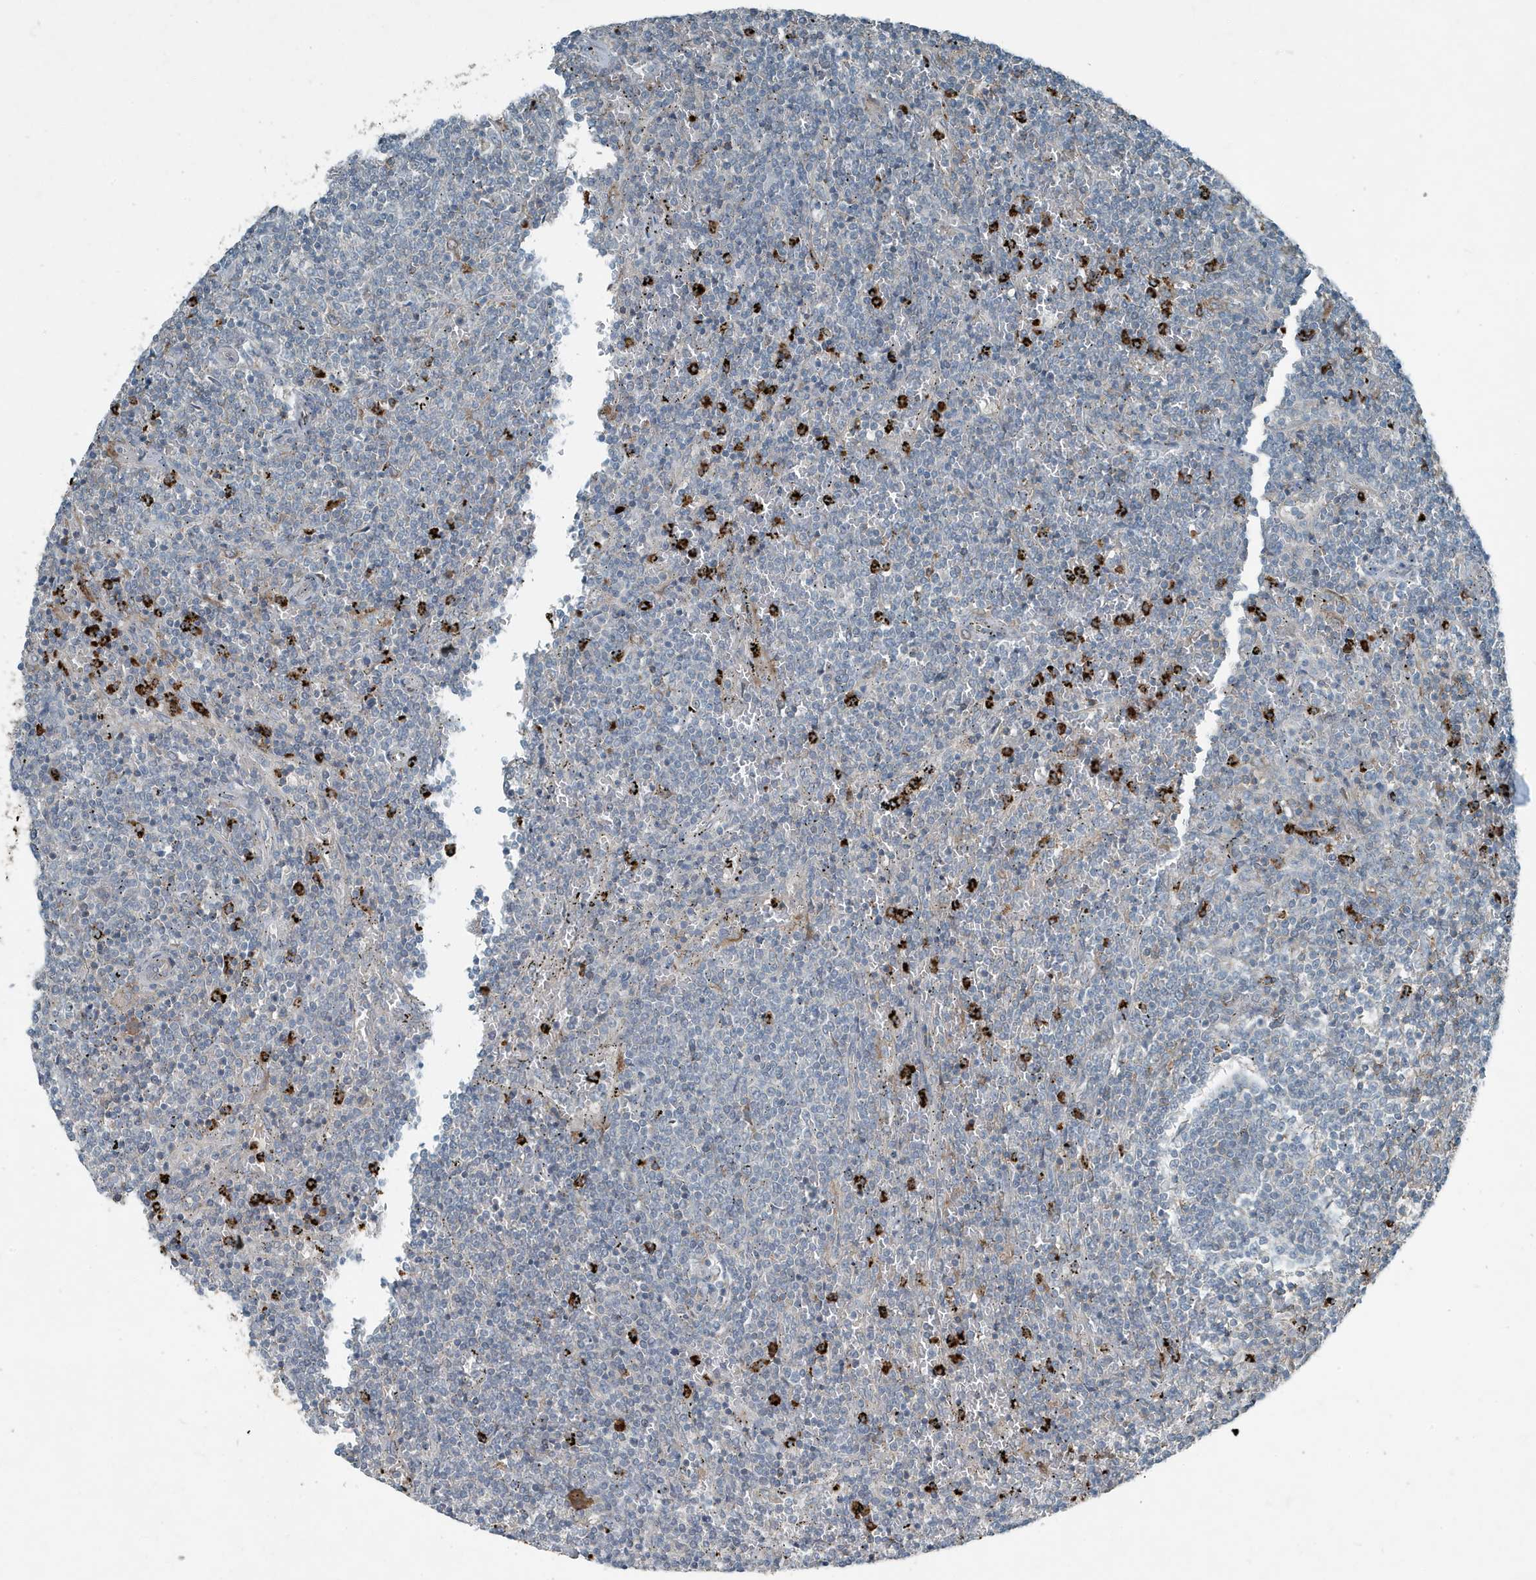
{"staining": {"intensity": "negative", "quantity": "none", "location": "none"}, "tissue": "lymphoma", "cell_type": "Tumor cells", "image_type": "cancer", "snomed": [{"axis": "morphology", "description": "Malignant lymphoma, non-Hodgkin's type, Low grade"}, {"axis": "topography", "description": "Spleen"}], "caption": "This image is of lymphoma stained with immunohistochemistry (IHC) to label a protein in brown with the nuclei are counter-stained blue. There is no positivity in tumor cells.", "gene": "DAPP1", "patient": {"sex": "female", "age": 50}}